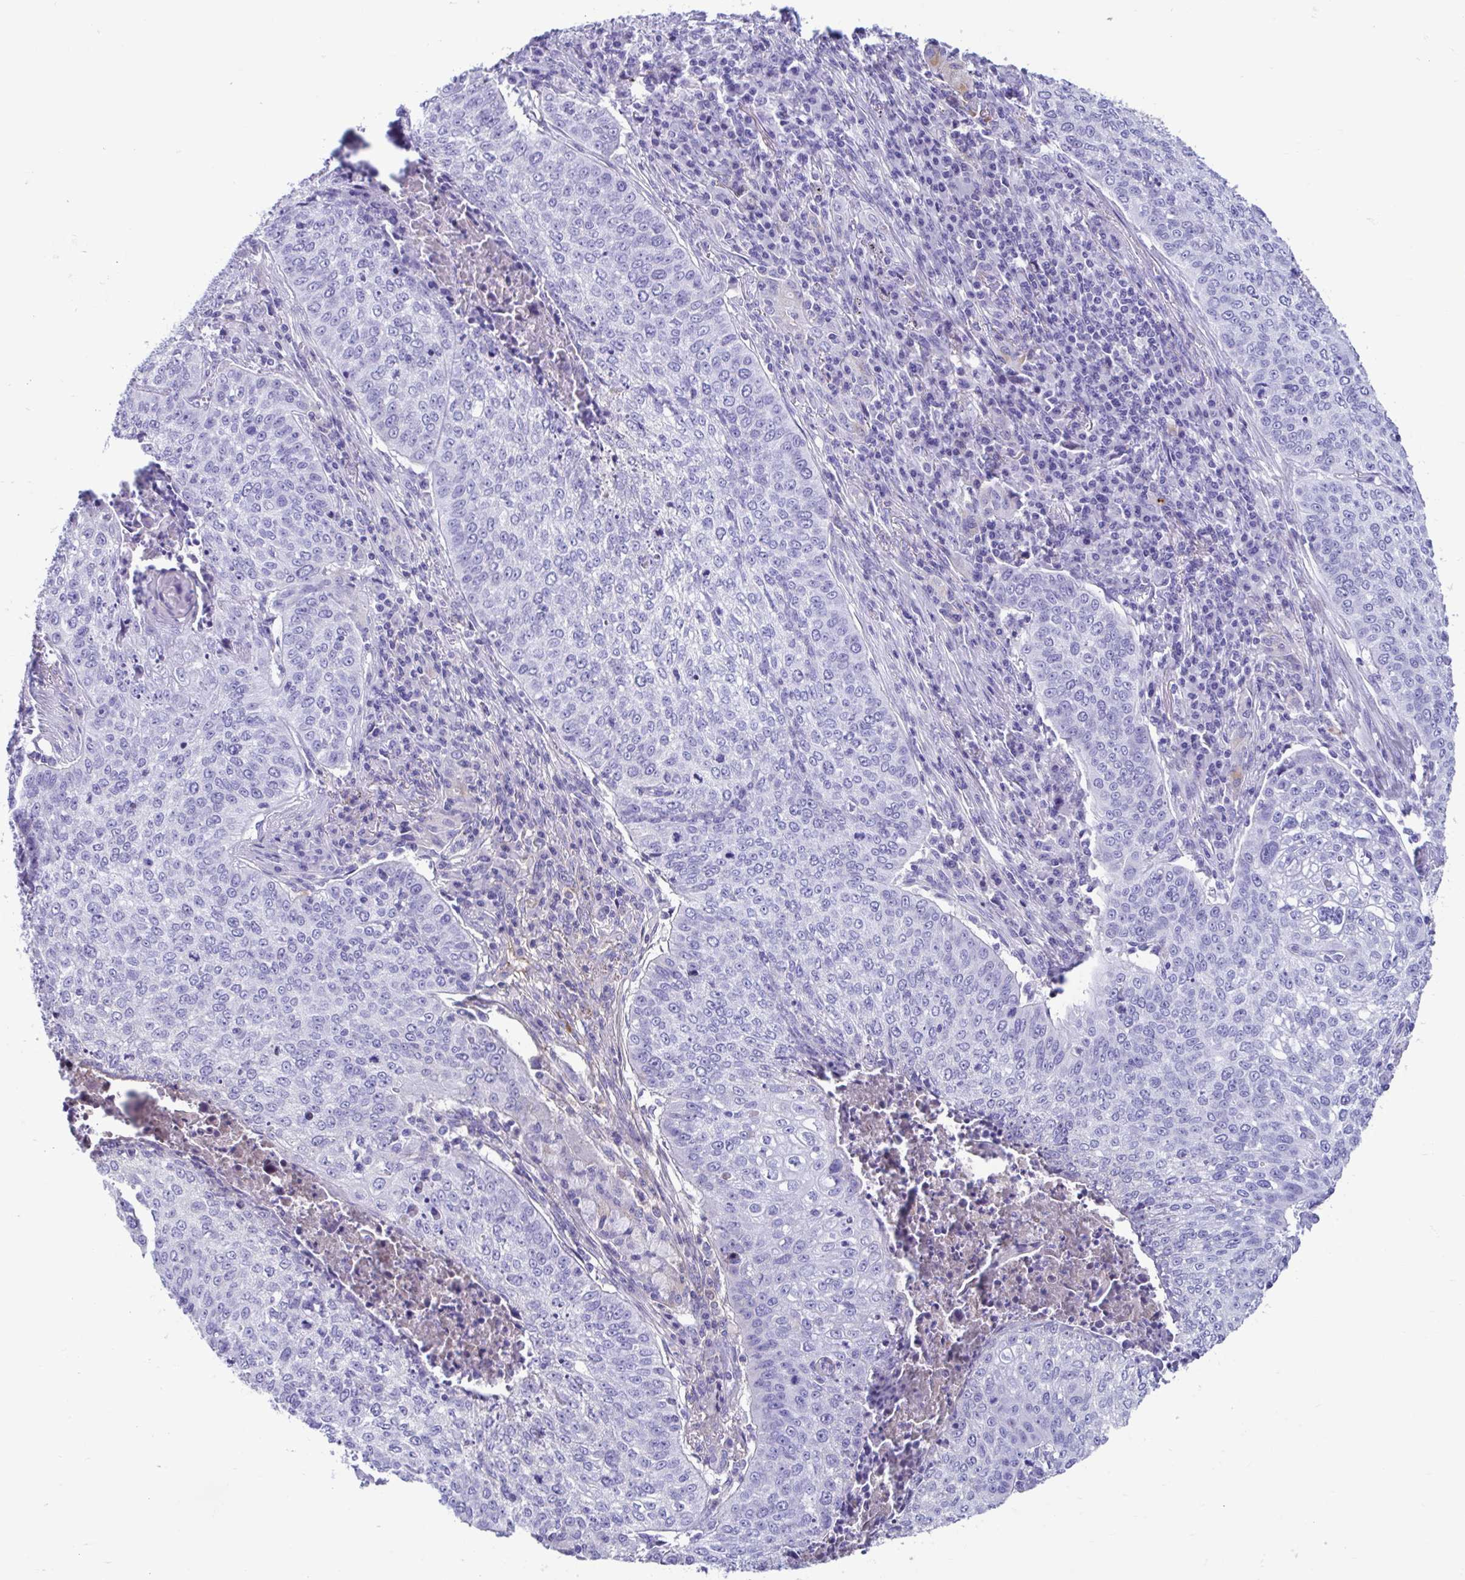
{"staining": {"intensity": "negative", "quantity": "none", "location": "none"}, "tissue": "lung cancer", "cell_type": "Tumor cells", "image_type": "cancer", "snomed": [{"axis": "morphology", "description": "Squamous cell carcinoma, NOS"}, {"axis": "topography", "description": "Lung"}], "caption": "Immunohistochemical staining of squamous cell carcinoma (lung) demonstrates no significant positivity in tumor cells.", "gene": "SMIM9", "patient": {"sex": "male", "age": 63}}